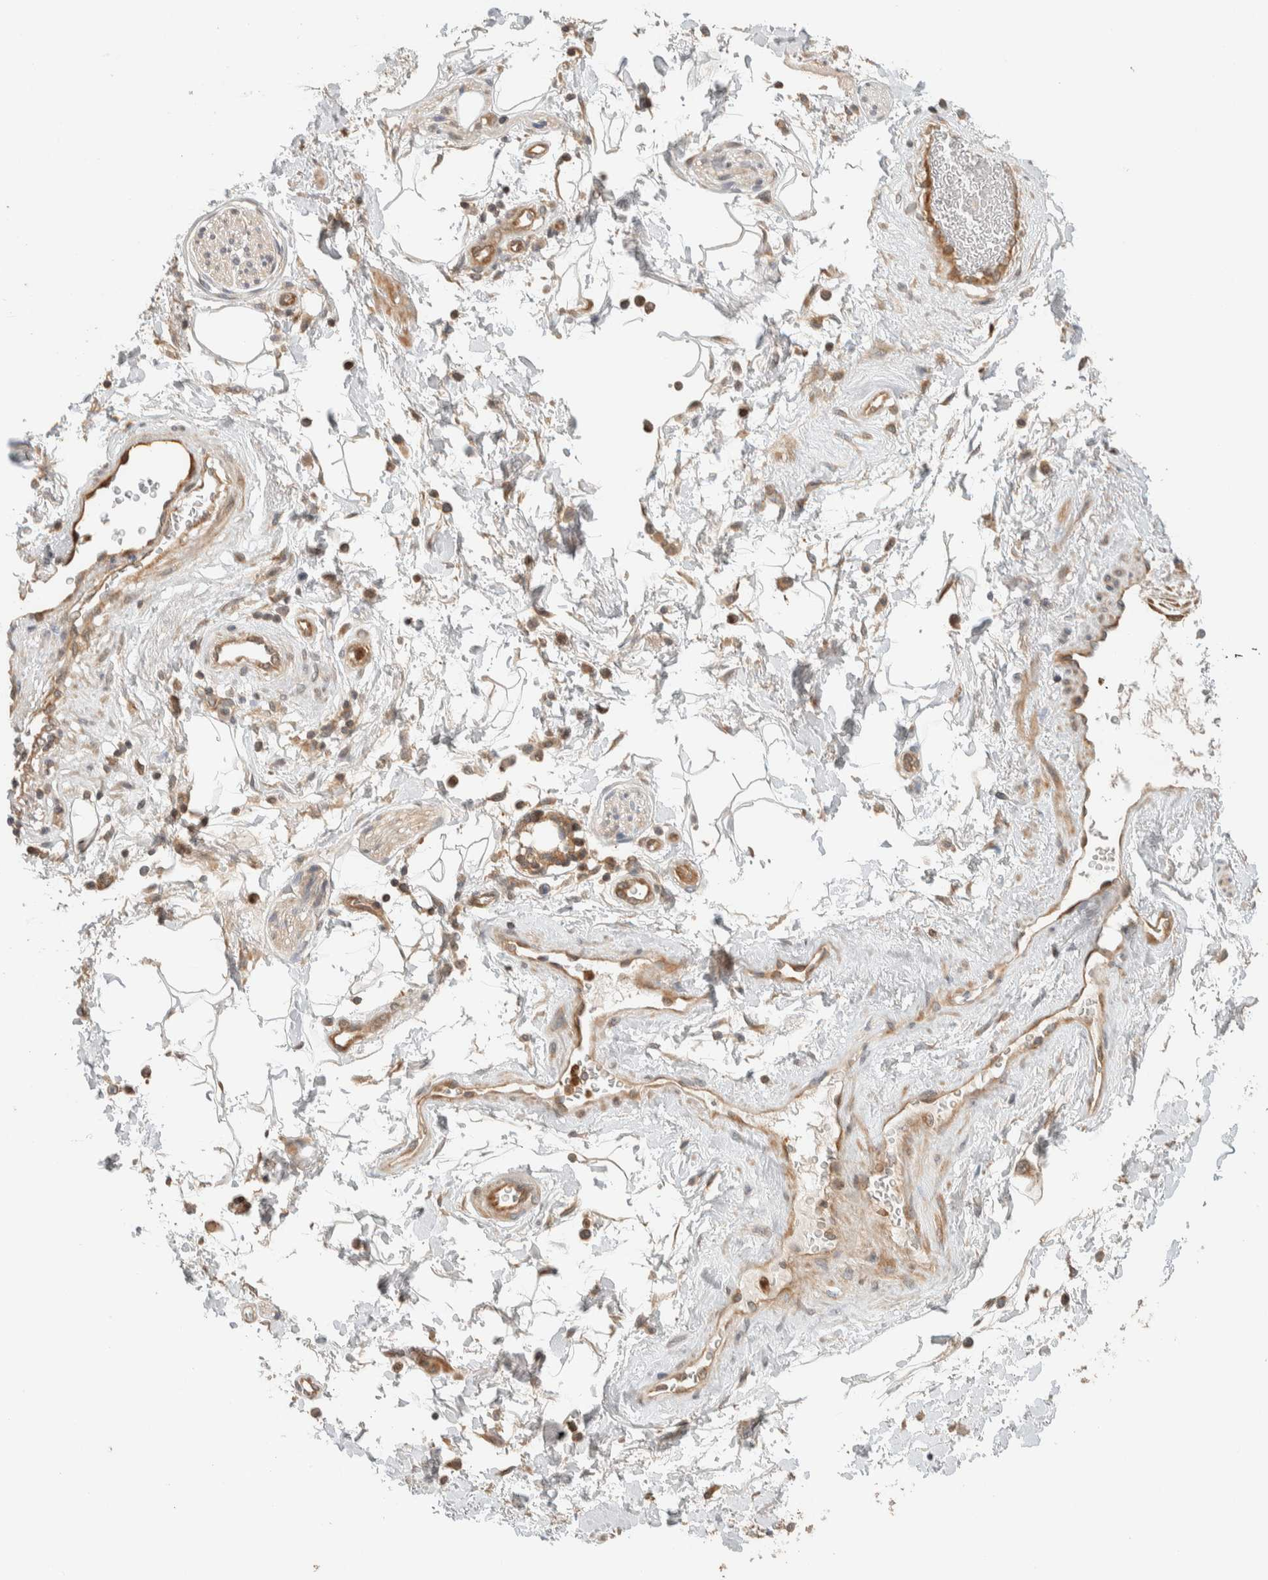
{"staining": {"intensity": "negative", "quantity": "none", "location": "none"}, "tissue": "adipose tissue", "cell_type": "Adipocytes", "image_type": "normal", "snomed": [{"axis": "morphology", "description": "Normal tissue, NOS"}, {"axis": "topography", "description": "Soft tissue"}, {"axis": "topography", "description": "Peripheral nerve tissue"}], "caption": "DAB immunohistochemical staining of benign adipose tissue exhibits no significant positivity in adipocytes.", "gene": "ADSS2", "patient": {"sex": "female", "age": 71}}